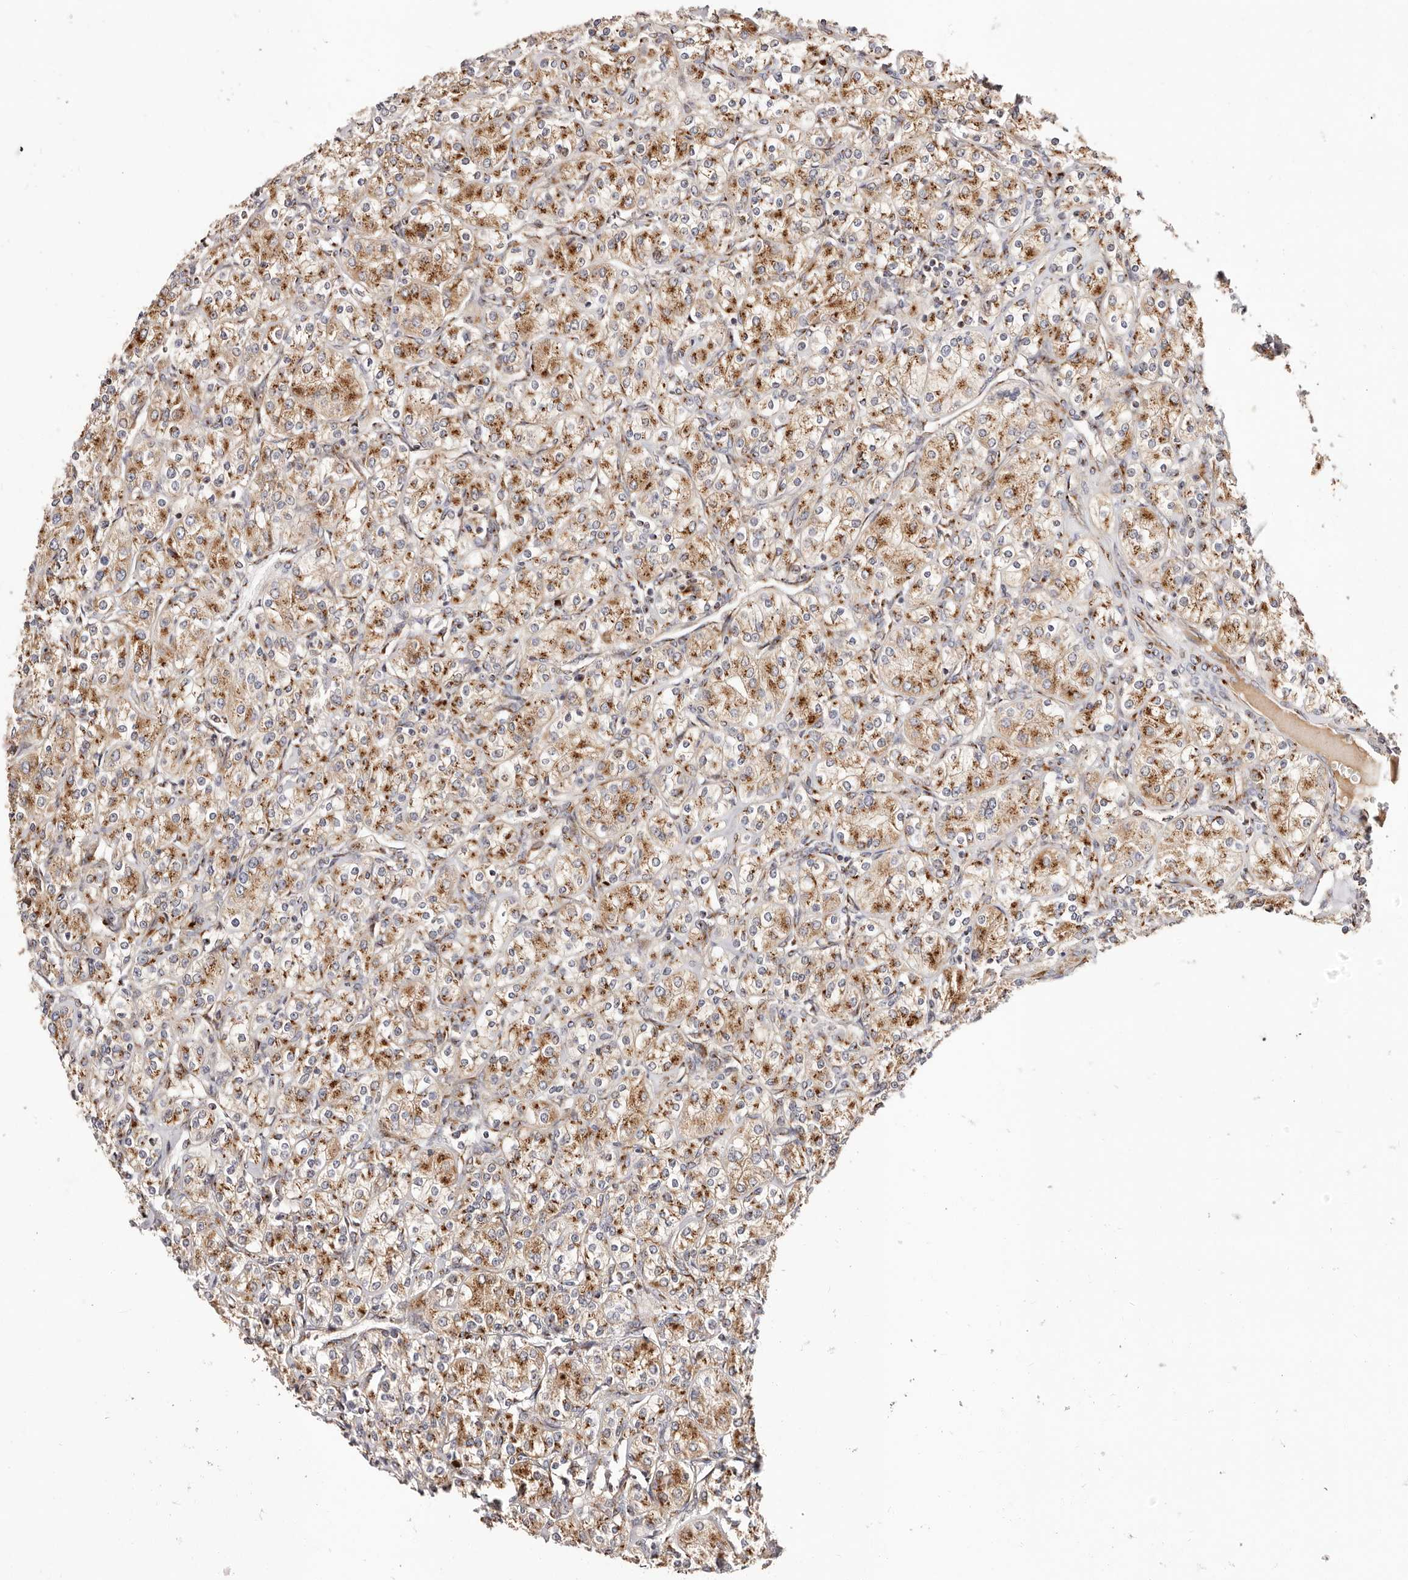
{"staining": {"intensity": "moderate", "quantity": ">75%", "location": "cytoplasmic/membranous"}, "tissue": "renal cancer", "cell_type": "Tumor cells", "image_type": "cancer", "snomed": [{"axis": "morphology", "description": "Adenocarcinoma, NOS"}, {"axis": "topography", "description": "Kidney"}], "caption": "Renal cancer (adenocarcinoma) stained with a protein marker reveals moderate staining in tumor cells.", "gene": "MAPK6", "patient": {"sex": "male", "age": 77}}